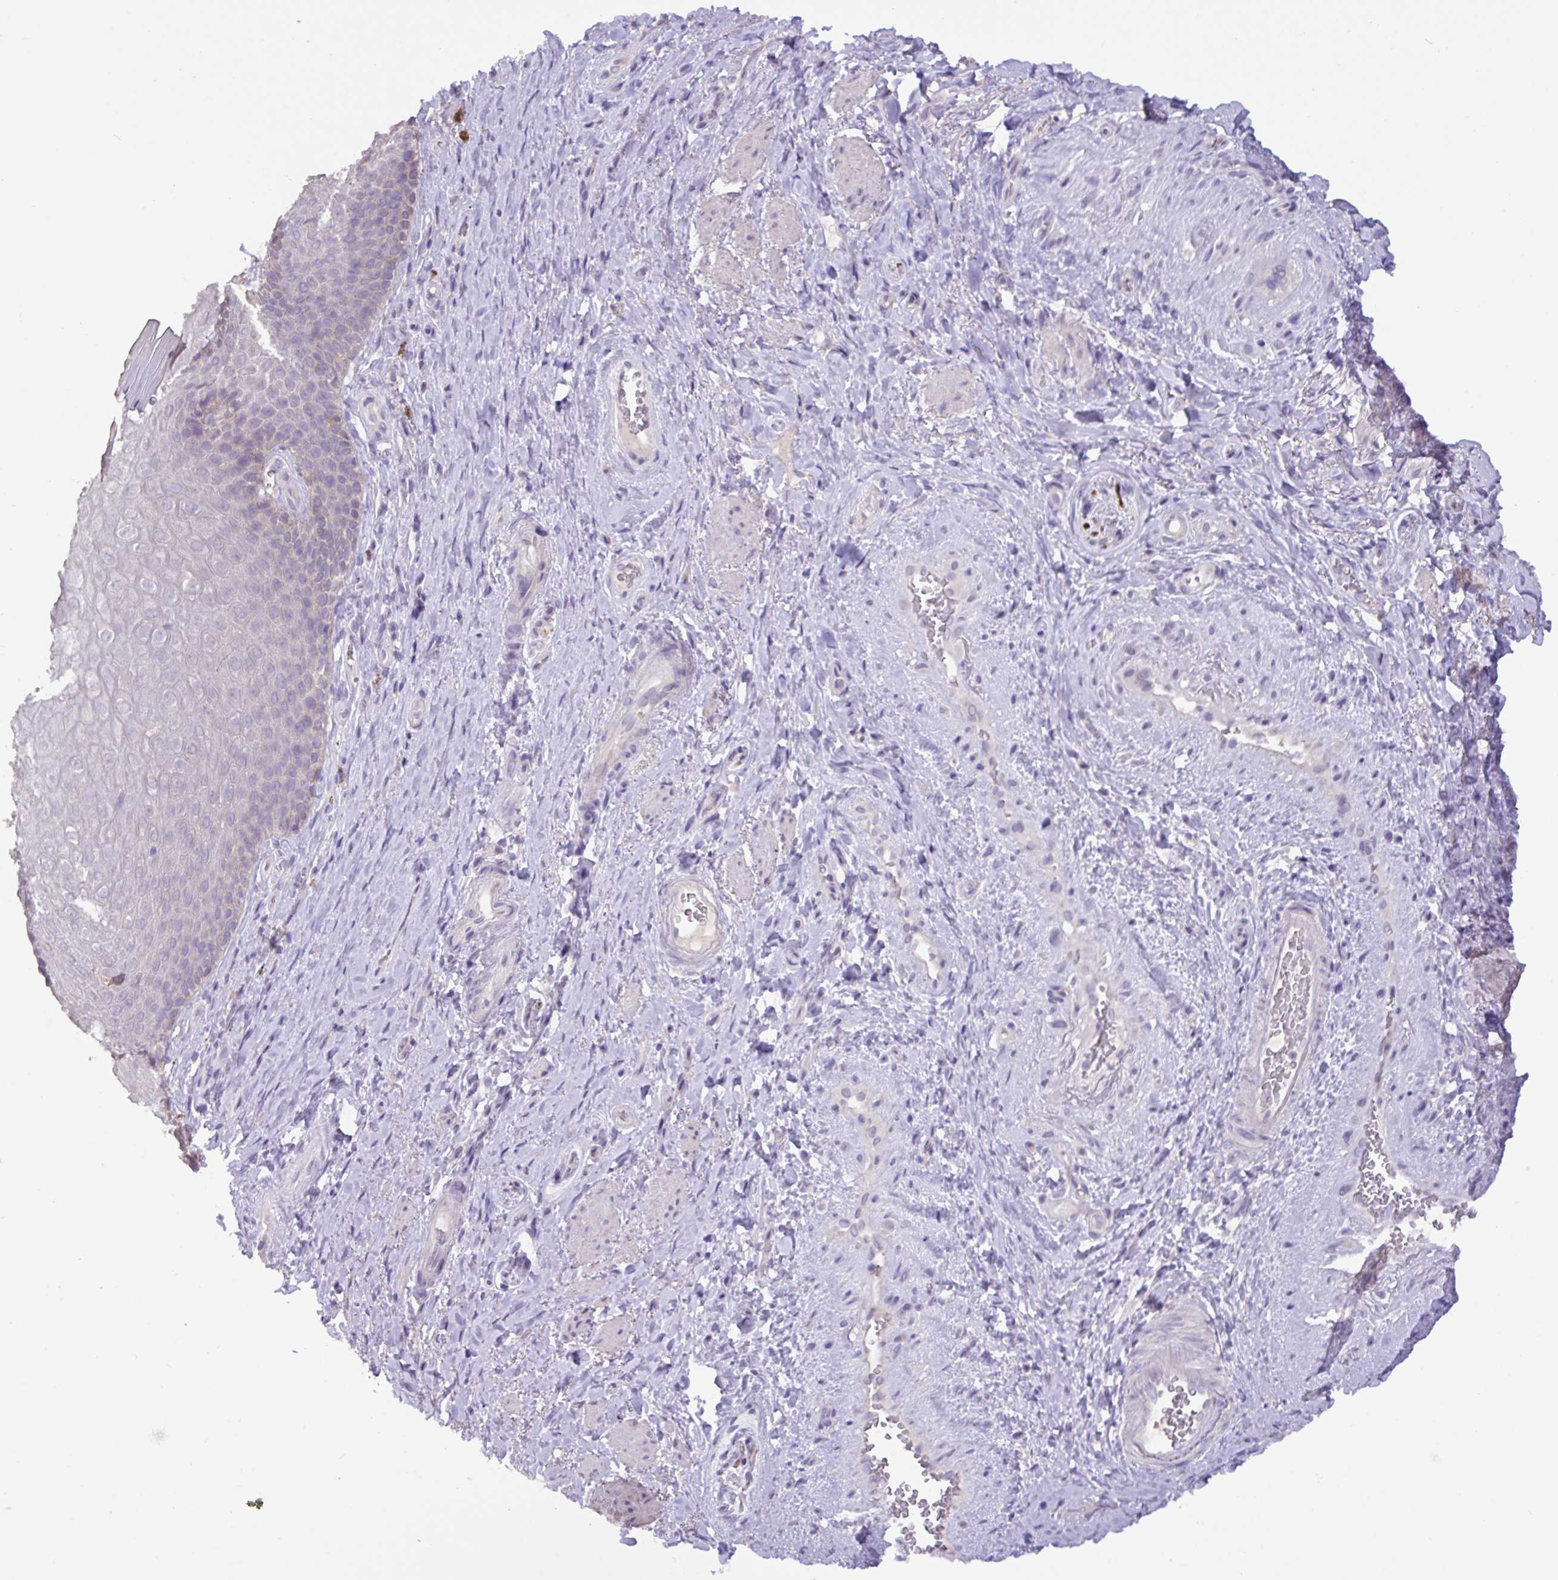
{"staining": {"intensity": "negative", "quantity": "none", "location": "none"}, "tissue": "skin", "cell_type": "Epidermal cells", "image_type": "normal", "snomed": [{"axis": "morphology", "description": "Normal tissue, NOS"}, {"axis": "topography", "description": "Anal"}, {"axis": "topography", "description": "Peripheral nerve tissue"}], "caption": "An IHC image of normal skin is shown. There is no staining in epidermal cells of skin. Brightfield microscopy of IHC stained with DAB (brown) and hematoxylin (blue), captured at high magnification.", "gene": "PAX8", "patient": {"sex": "male", "age": 53}}